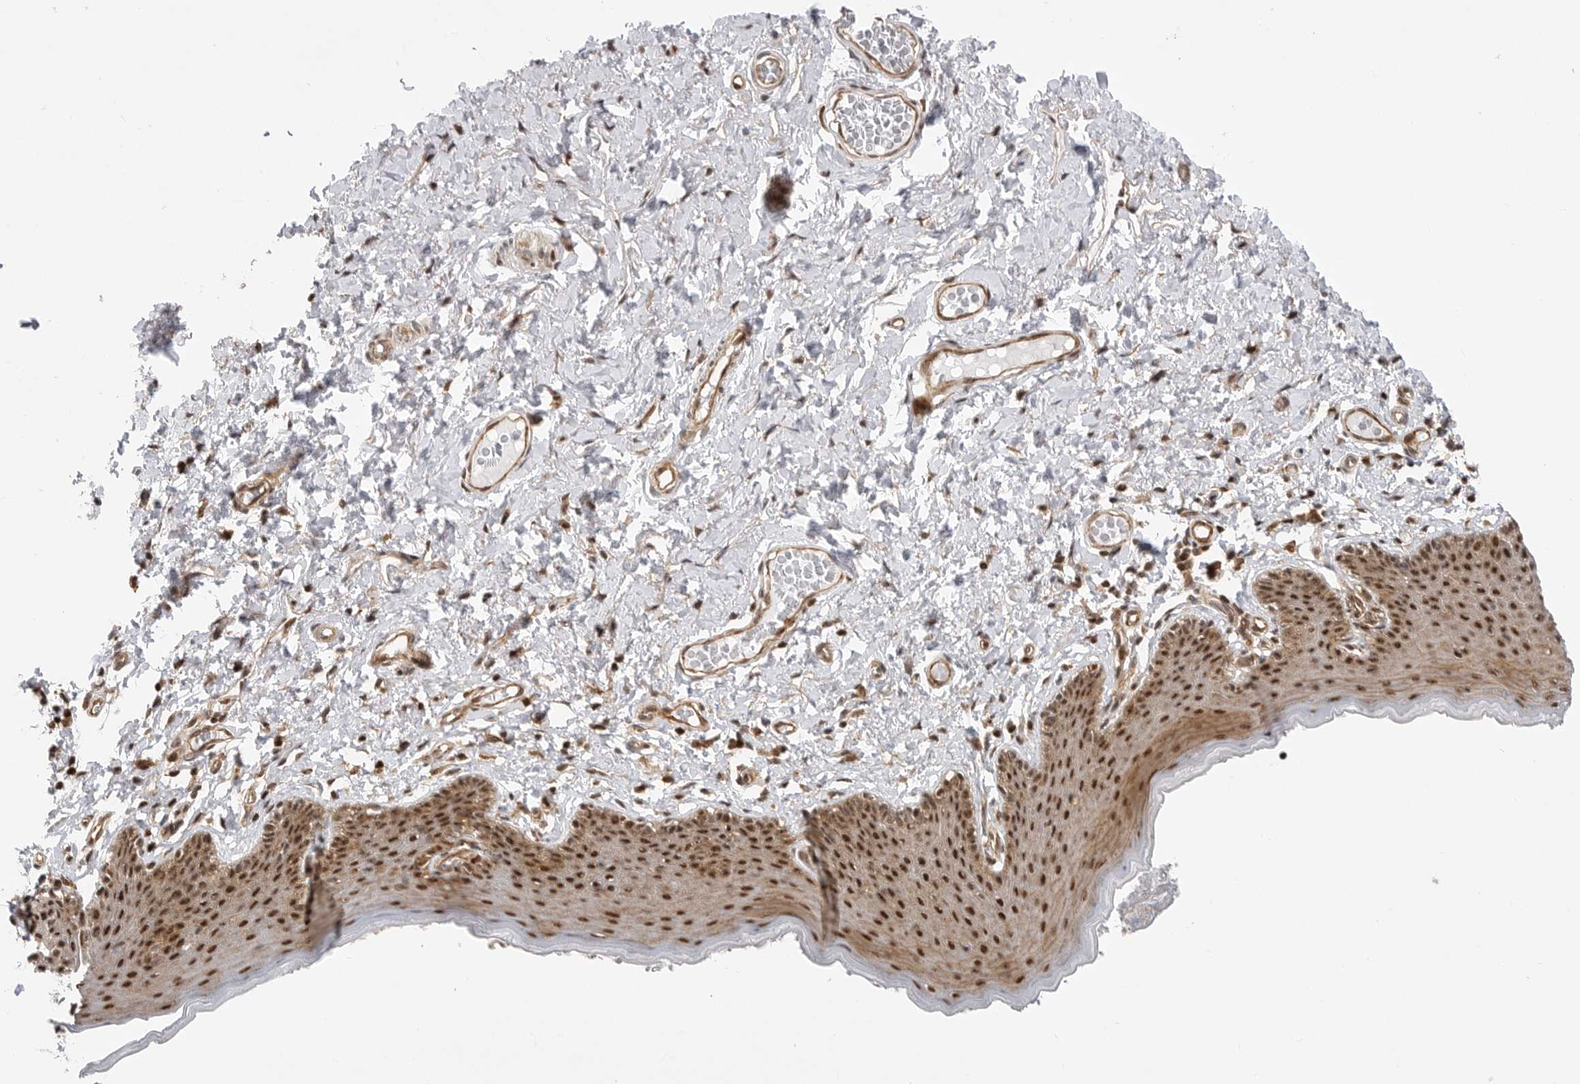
{"staining": {"intensity": "strong", "quantity": ">75%", "location": "cytoplasmic/membranous,nuclear"}, "tissue": "skin", "cell_type": "Epidermal cells", "image_type": "normal", "snomed": [{"axis": "morphology", "description": "Normal tissue, NOS"}, {"axis": "topography", "description": "Vulva"}], "caption": "About >75% of epidermal cells in normal human skin demonstrate strong cytoplasmic/membranous,nuclear protein staining as visualized by brown immunohistochemical staining.", "gene": "GPATCH2", "patient": {"sex": "female", "age": 66}}